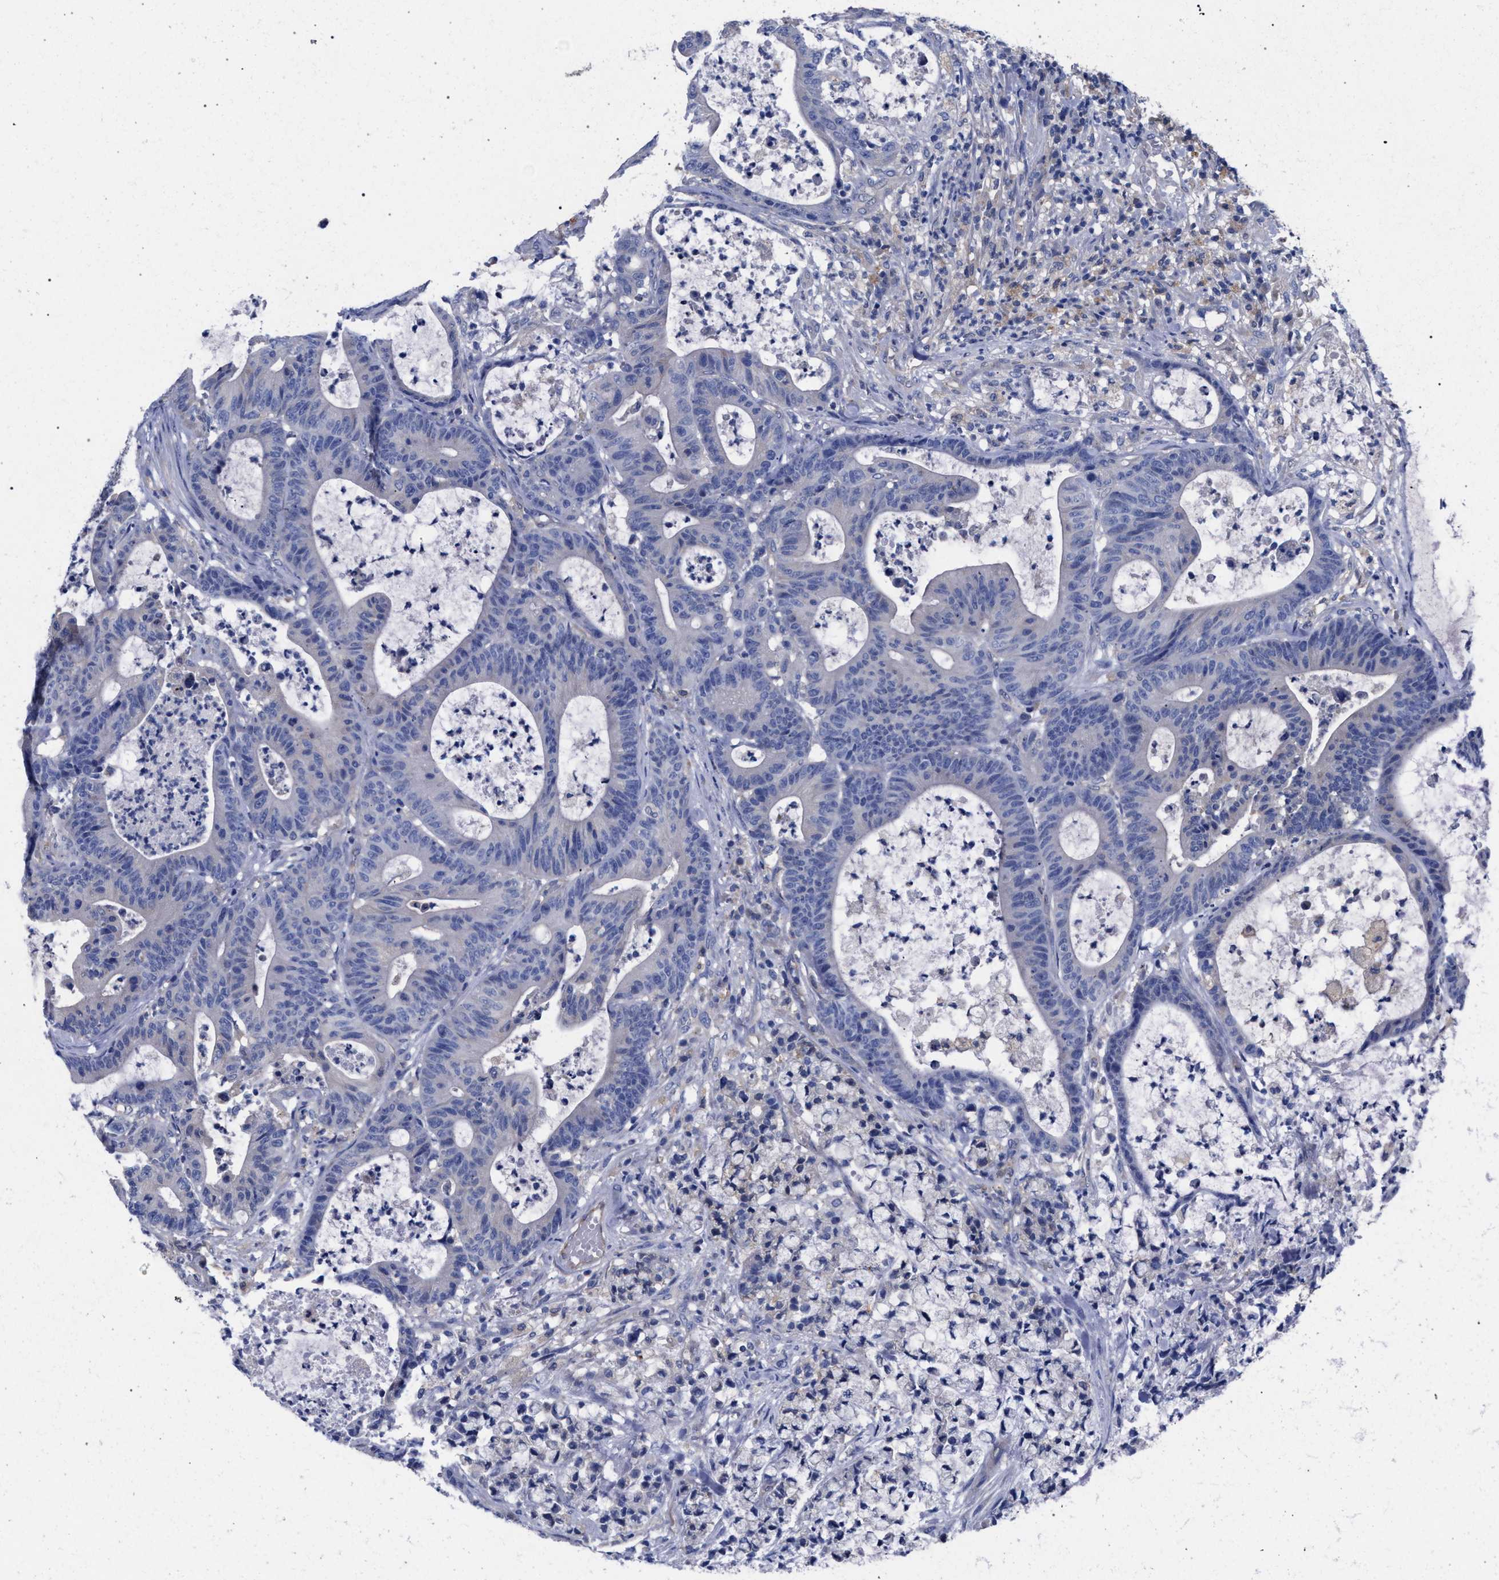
{"staining": {"intensity": "negative", "quantity": "none", "location": "none"}, "tissue": "colorectal cancer", "cell_type": "Tumor cells", "image_type": "cancer", "snomed": [{"axis": "morphology", "description": "Adenocarcinoma, NOS"}, {"axis": "topography", "description": "Colon"}], "caption": "DAB immunohistochemical staining of colorectal adenocarcinoma demonstrates no significant positivity in tumor cells.", "gene": "GMPR", "patient": {"sex": "female", "age": 84}}